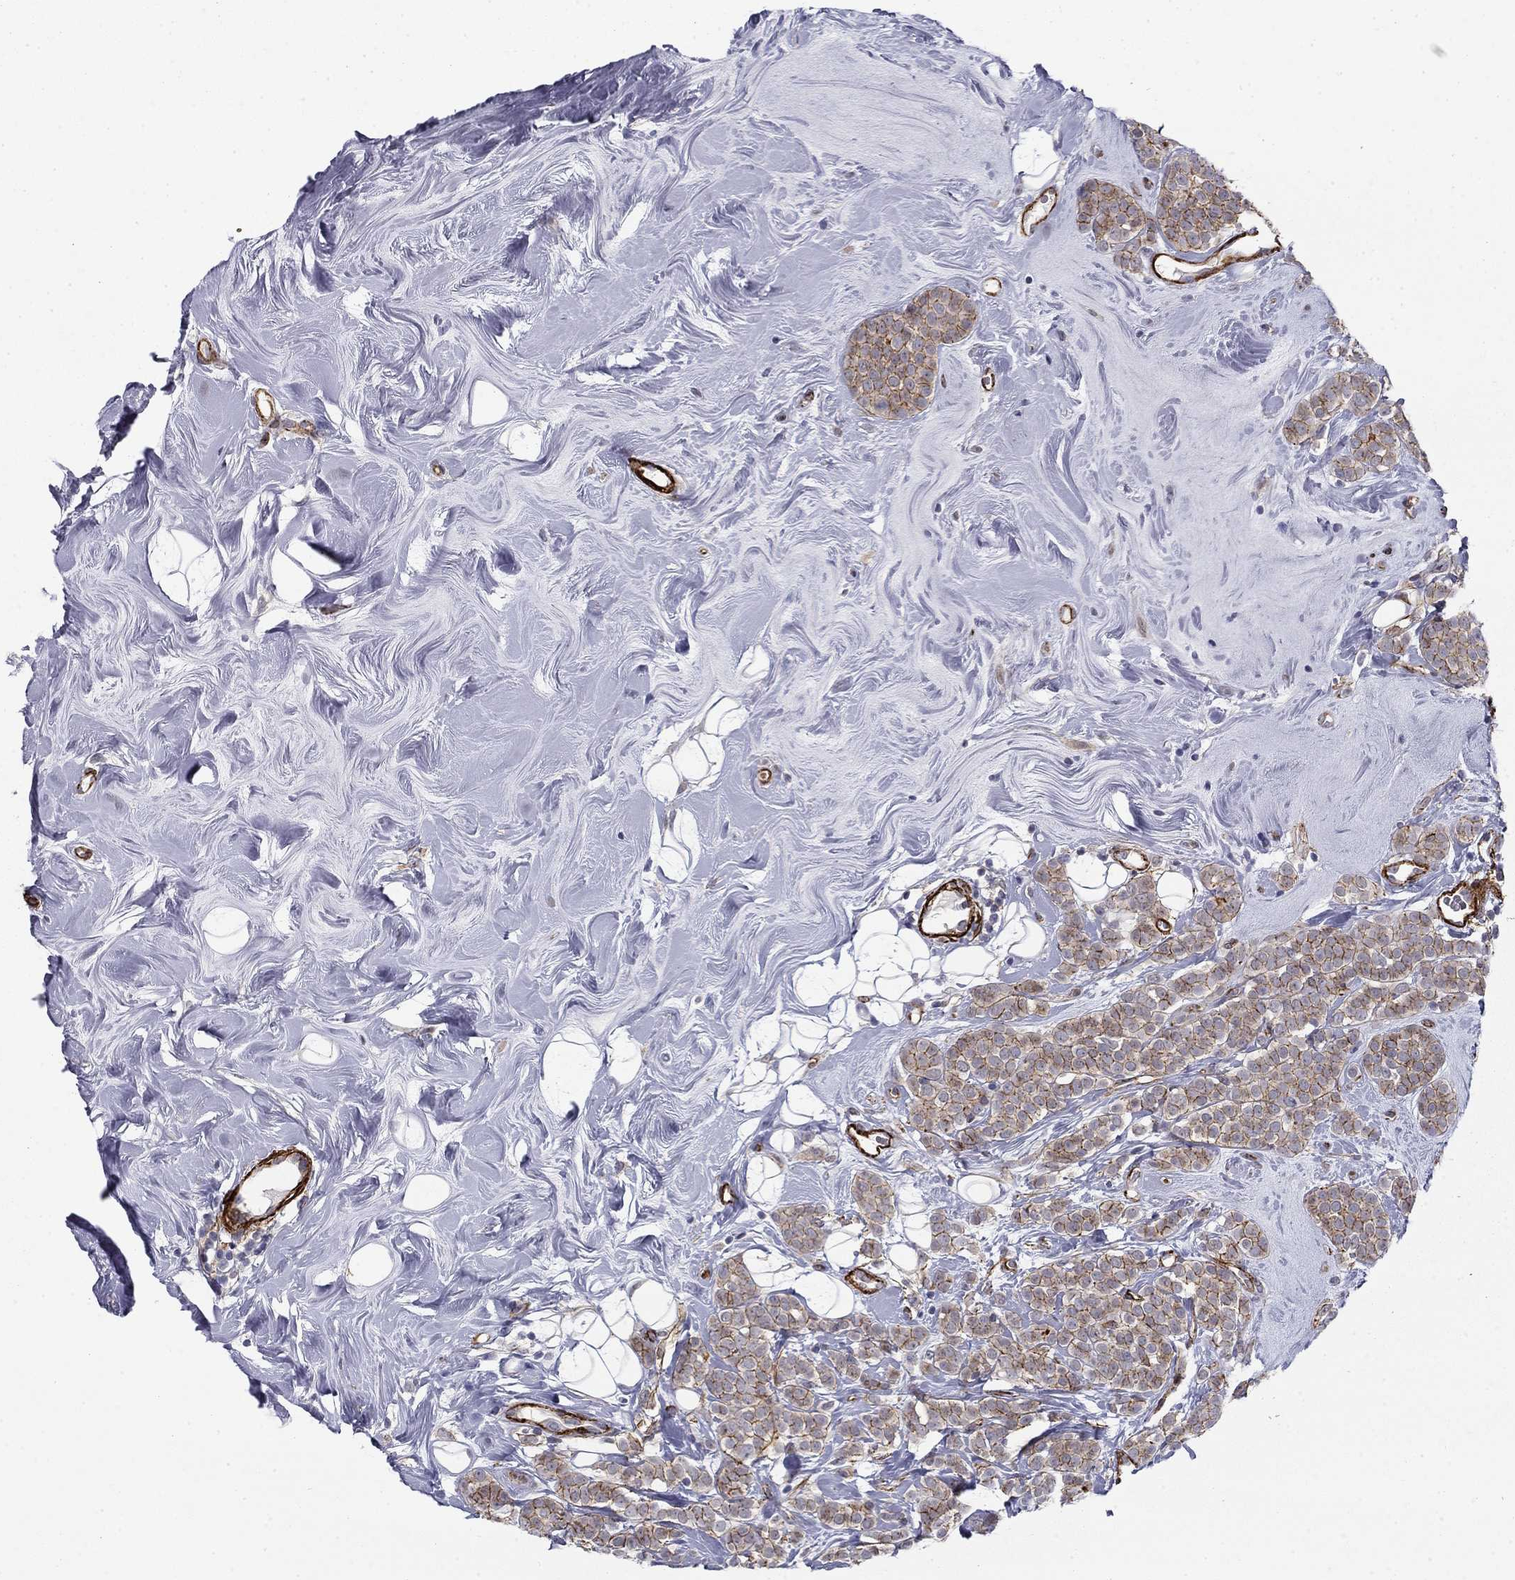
{"staining": {"intensity": "strong", "quantity": "25%-75%", "location": "cytoplasmic/membranous"}, "tissue": "breast cancer", "cell_type": "Tumor cells", "image_type": "cancer", "snomed": [{"axis": "morphology", "description": "Lobular carcinoma"}, {"axis": "topography", "description": "Breast"}], "caption": "A photomicrograph of lobular carcinoma (breast) stained for a protein demonstrates strong cytoplasmic/membranous brown staining in tumor cells.", "gene": "KRBA1", "patient": {"sex": "female", "age": 49}}